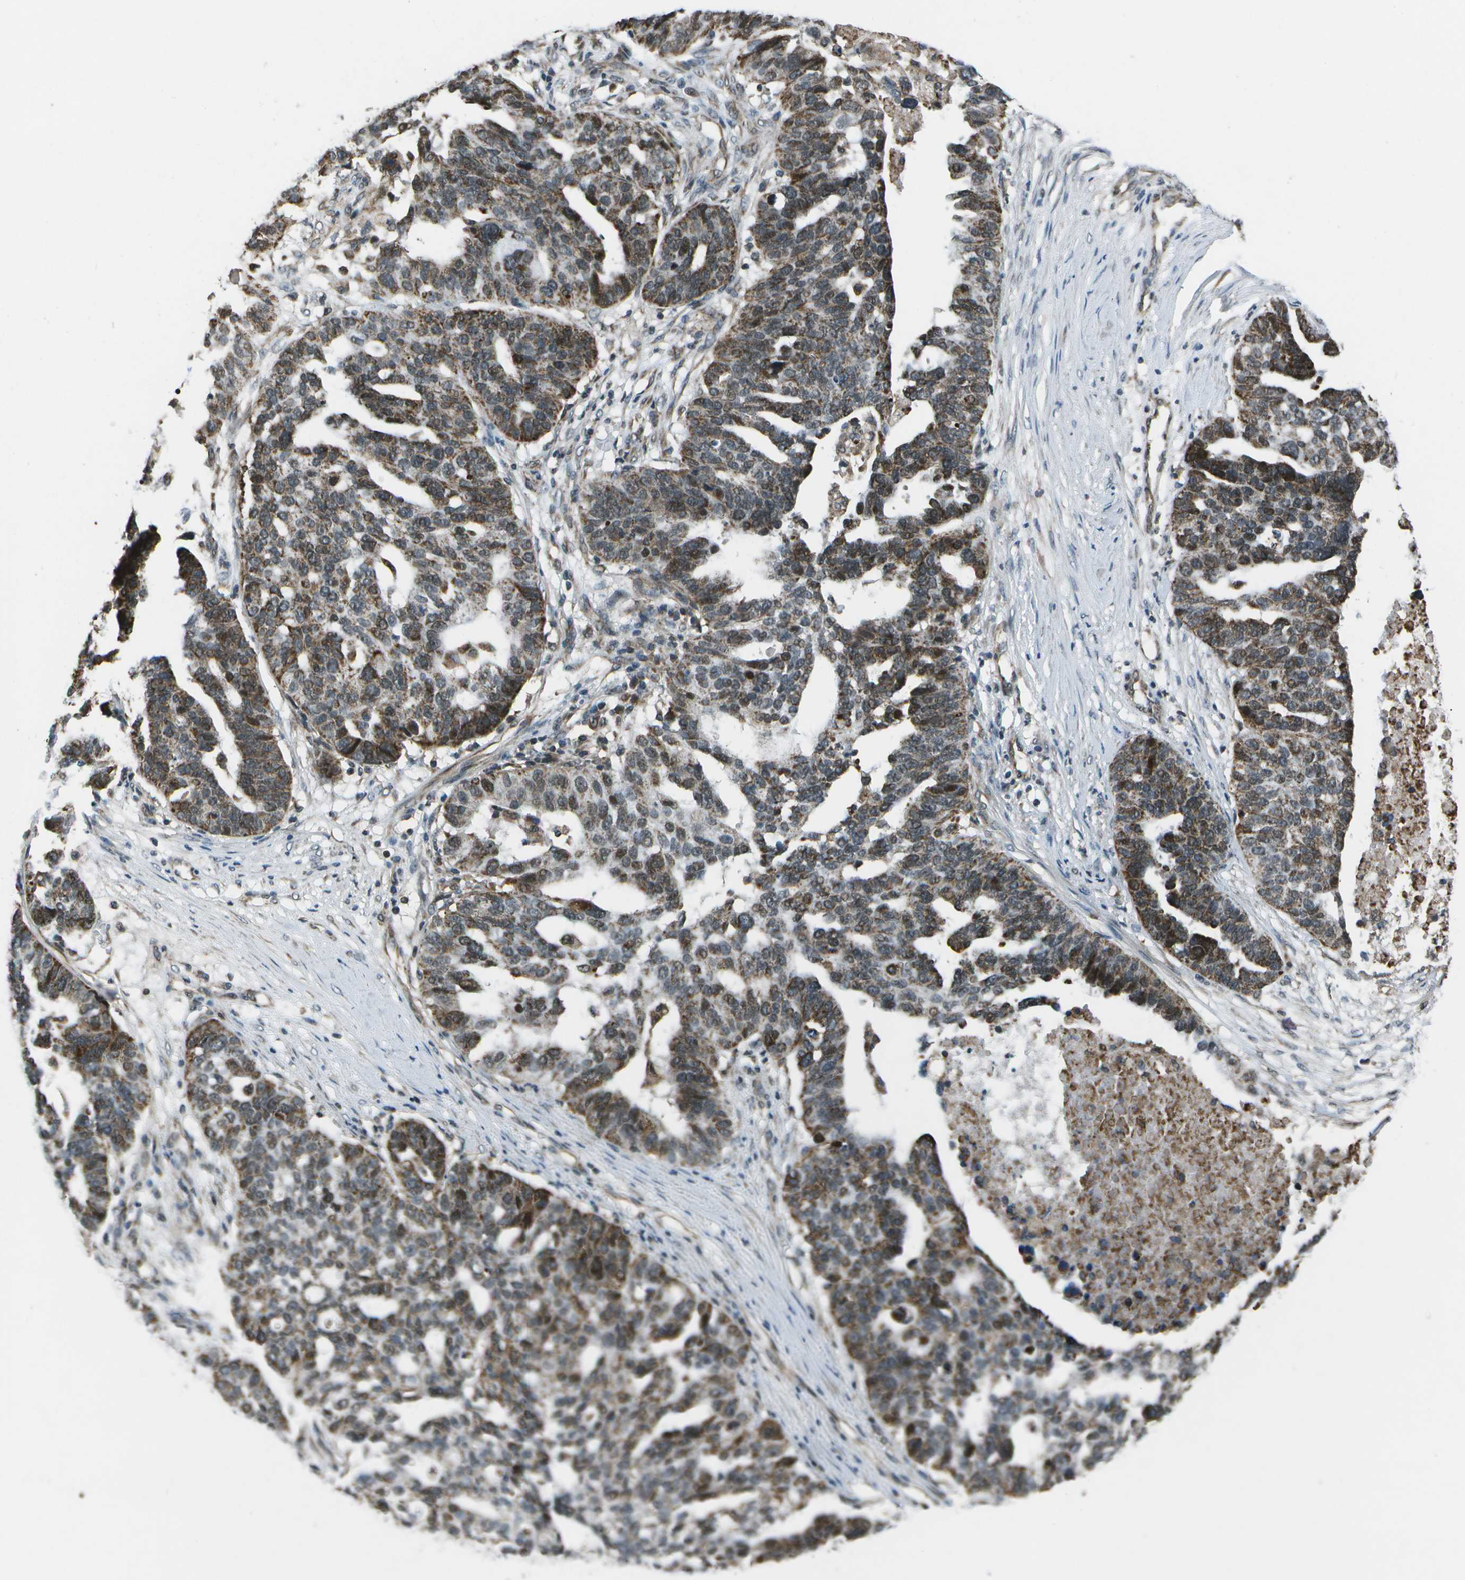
{"staining": {"intensity": "moderate", "quantity": ">75%", "location": "cytoplasmic/membranous"}, "tissue": "ovarian cancer", "cell_type": "Tumor cells", "image_type": "cancer", "snomed": [{"axis": "morphology", "description": "Cystadenocarcinoma, serous, NOS"}, {"axis": "topography", "description": "Ovary"}], "caption": "Brown immunohistochemical staining in serous cystadenocarcinoma (ovarian) demonstrates moderate cytoplasmic/membranous staining in approximately >75% of tumor cells. The staining was performed using DAB to visualize the protein expression in brown, while the nuclei were stained in blue with hematoxylin (Magnification: 20x).", "gene": "EIF2AK1", "patient": {"sex": "female", "age": 59}}